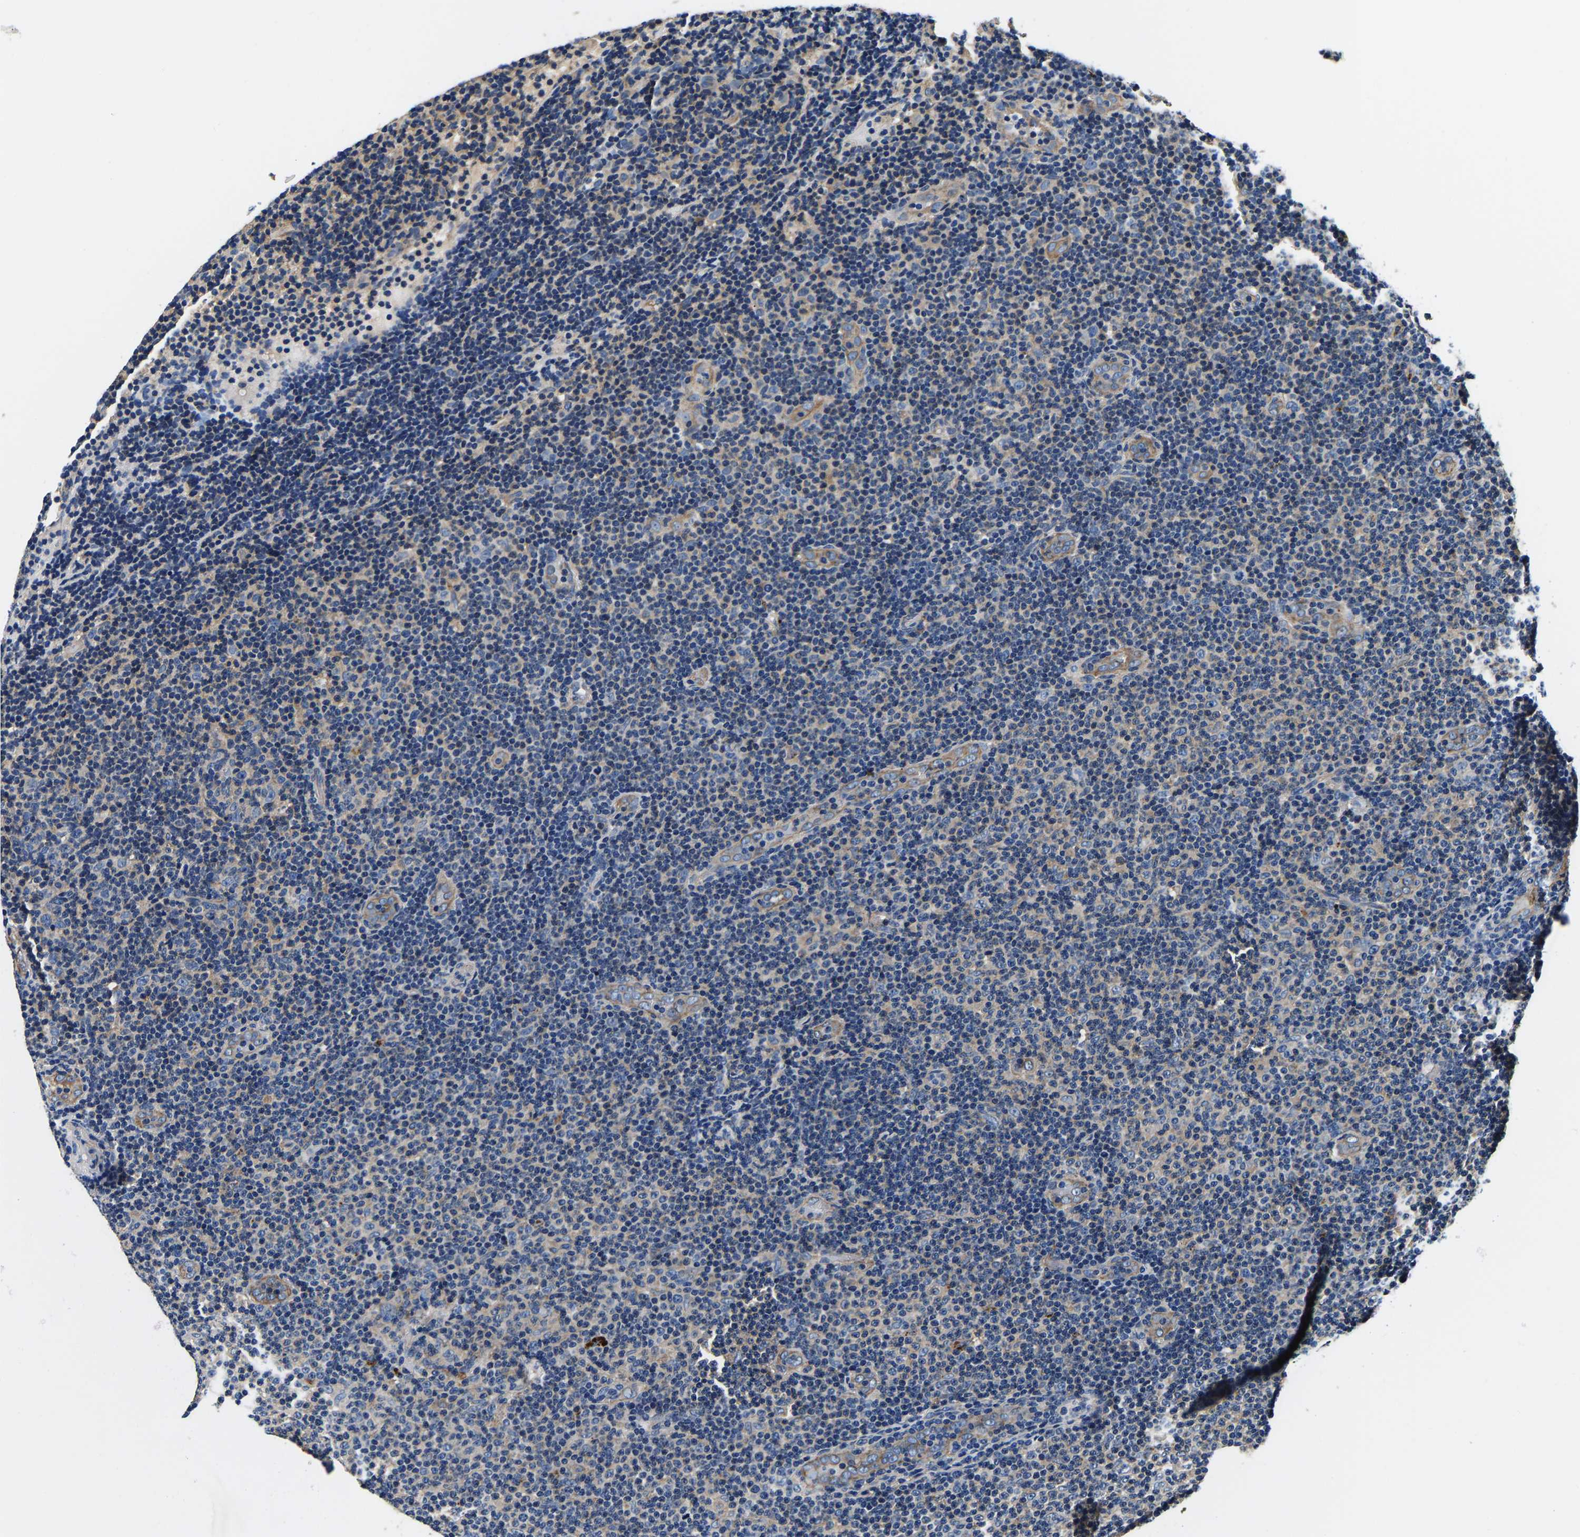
{"staining": {"intensity": "negative", "quantity": "none", "location": "none"}, "tissue": "lymphoma", "cell_type": "Tumor cells", "image_type": "cancer", "snomed": [{"axis": "morphology", "description": "Malignant lymphoma, non-Hodgkin's type, Low grade"}, {"axis": "topography", "description": "Lymph node"}], "caption": "DAB (3,3'-diaminobenzidine) immunohistochemical staining of low-grade malignant lymphoma, non-Hodgkin's type reveals no significant staining in tumor cells.", "gene": "SH3GLB1", "patient": {"sex": "male", "age": 83}}